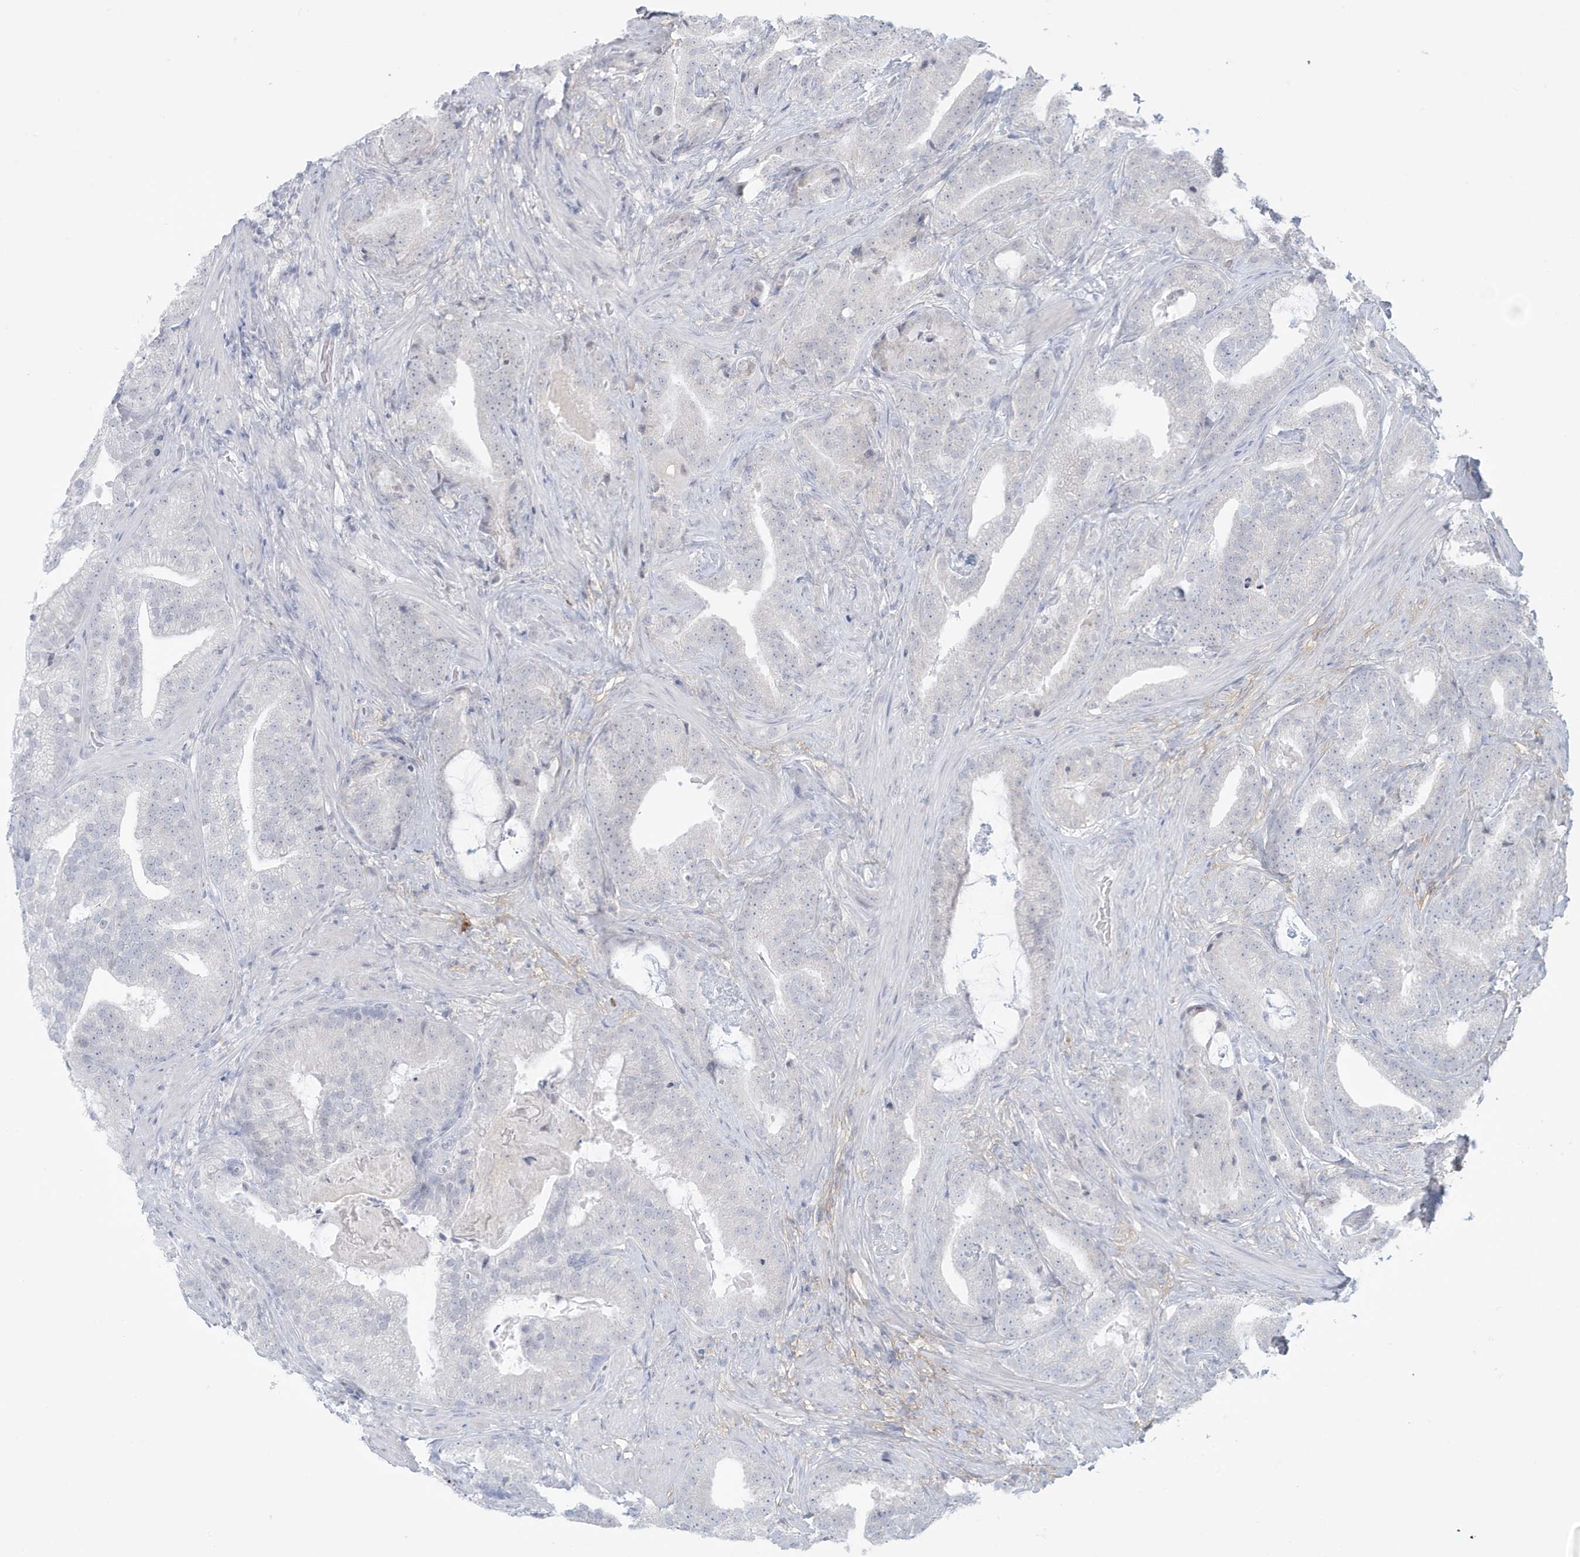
{"staining": {"intensity": "negative", "quantity": "none", "location": "none"}, "tissue": "prostate cancer", "cell_type": "Tumor cells", "image_type": "cancer", "snomed": [{"axis": "morphology", "description": "Adenocarcinoma, Low grade"}, {"axis": "topography", "description": "Prostate"}], "caption": "This histopathology image is of prostate low-grade adenocarcinoma stained with IHC to label a protein in brown with the nuclei are counter-stained blue. There is no staining in tumor cells.", "gene": "HERC6", "patient": {"sex": "male", "age": 67}}